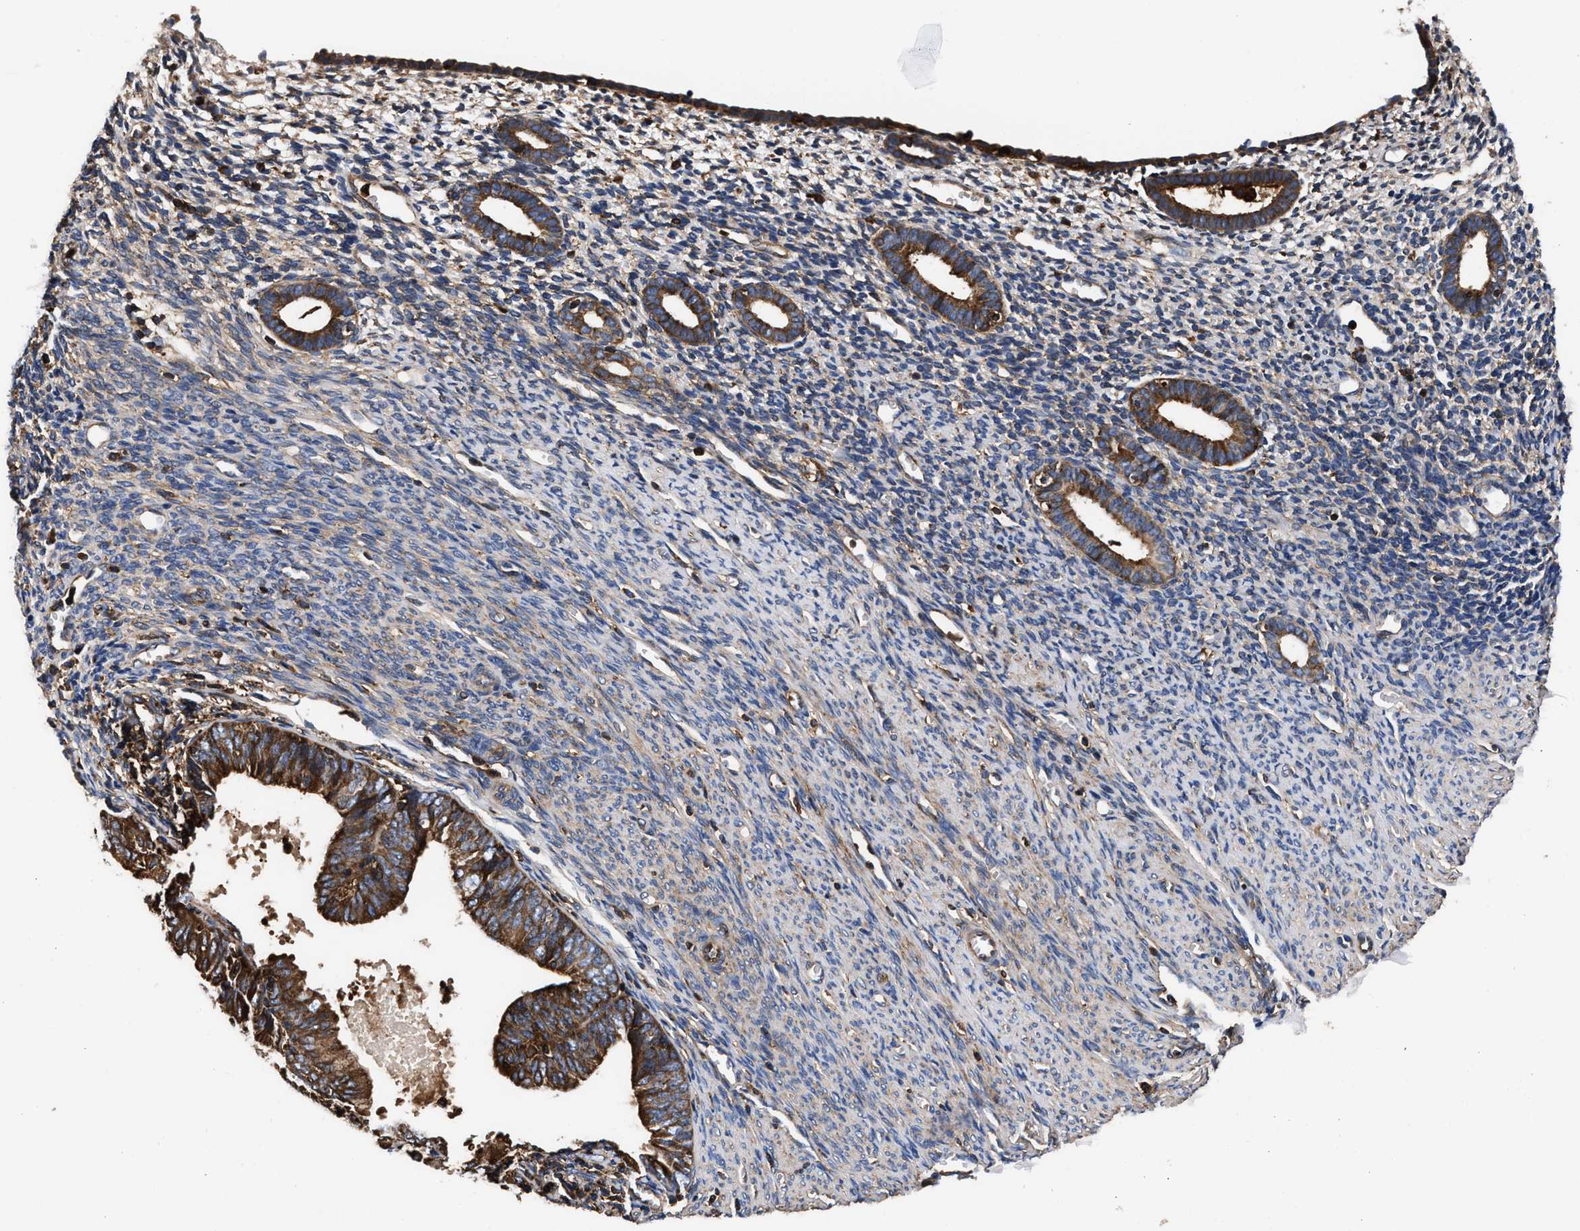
{"staining": {"intensity": "moderate", "quantity": "25%-75%", "location": "cytoplasmic/membranous"}, "tissue": "endometrium", "cell_type": "Cells in endometrial stroma", "image_type": "normal", "snomed": [{"axis": "morphology", "description": "Normal tissue, NOS"}, {"axis": "morphology", "description": "Adenocarcinoma, NOS"}, {"axis": "topography", "description": "Endometrium"}], "caption": "DAB (3,3'-diaminobenzidine) immunohistochemical staining of normal endometrium exhibits moderate cytoplasmic/membranous protein expression in approximately 25%-75% of cells in endometrial stroma. (DAB IHC, brown staining for protein, blue staining for nuclei).", "gene": "ENSG00000286112", "patient": {"sex": "female", "age": 57}}